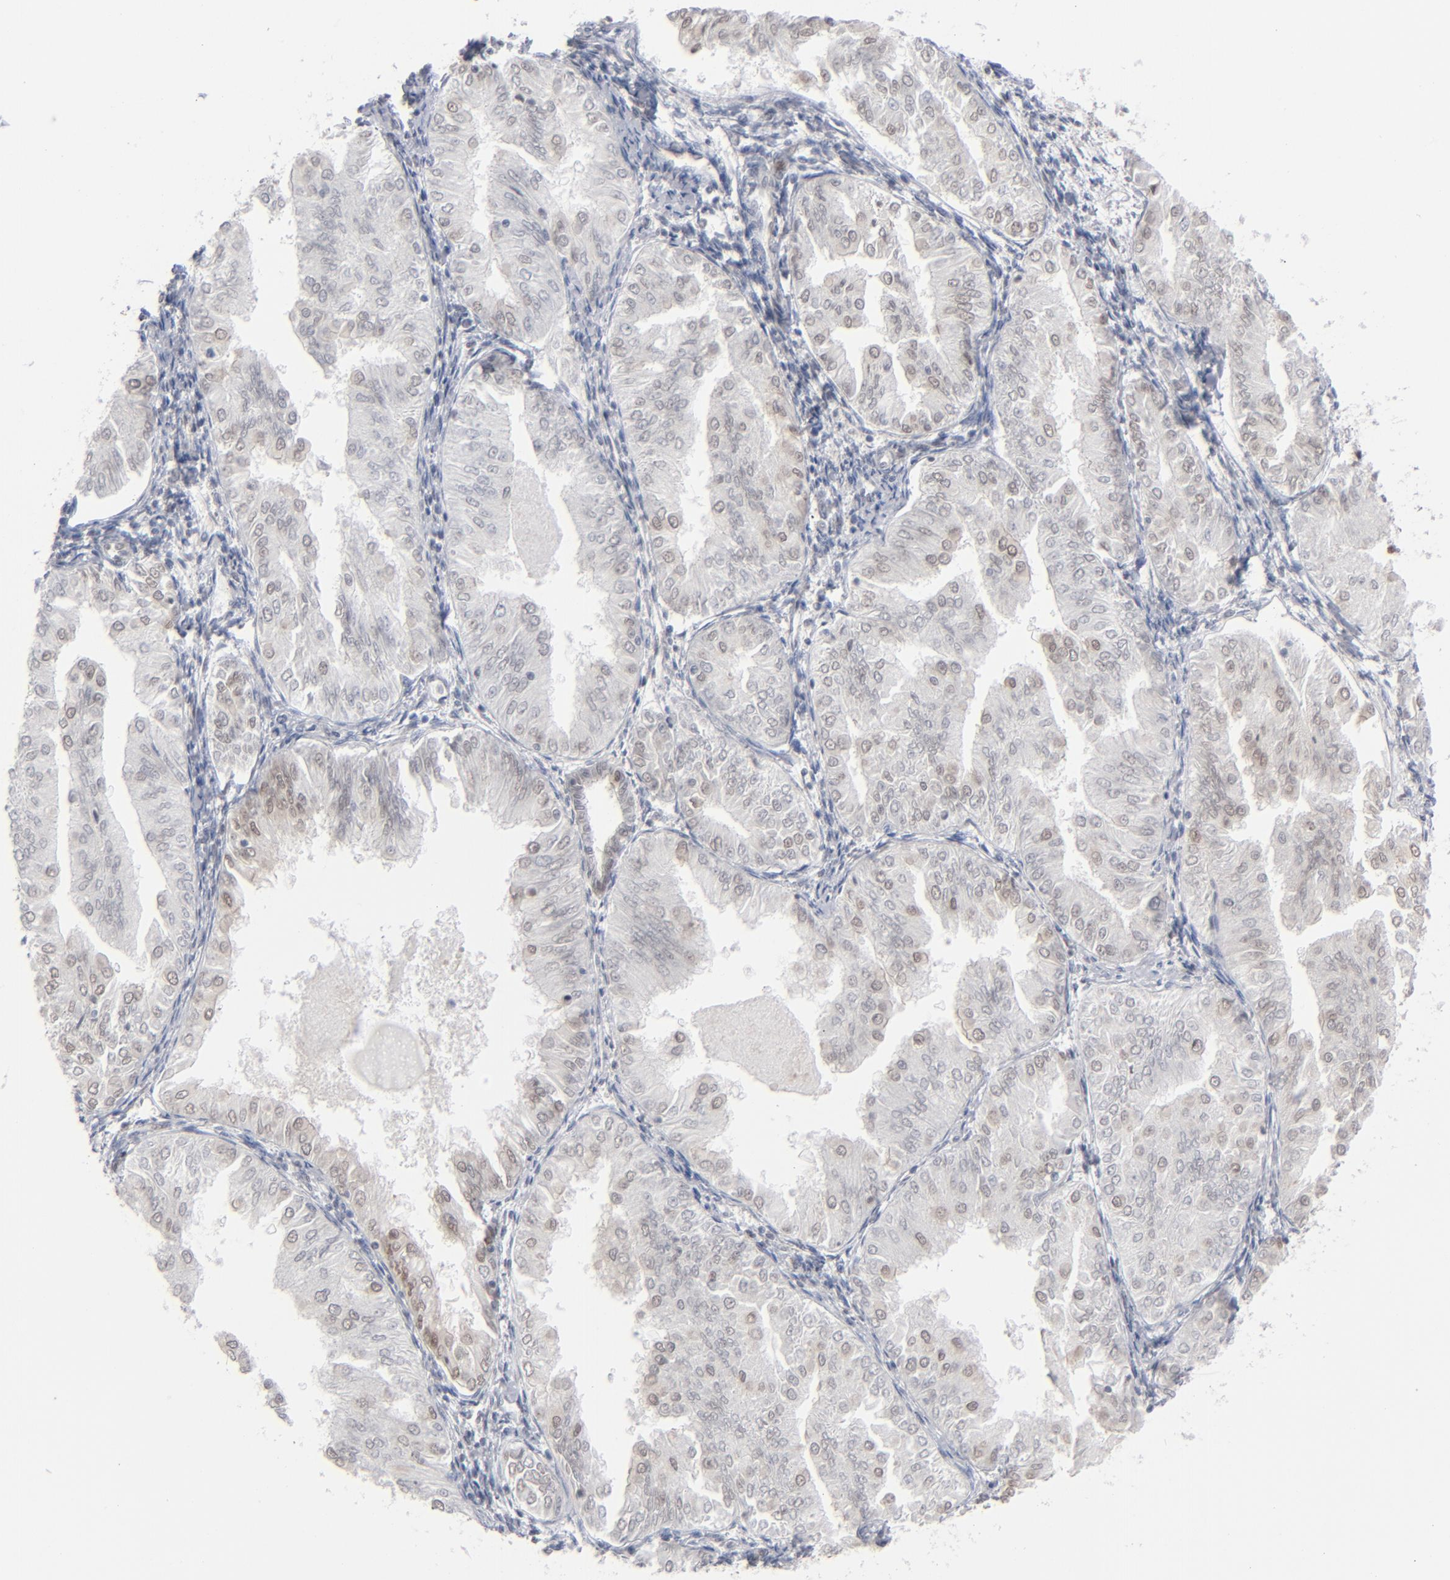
{"staining": {"intensity": "weak", "quantity": "<25%", "location": "nuclear"}, "tissue": "endometrial cancer", "cell_type": "Tumor cells", "image_type": "cancer", "snomed": [{"axis": "morphology", "description": "Adenocarcinoma, NOS"}, {"axis": "topography", "description": "Endometrium"}], "caption": "High power microscopy image of an immunohistochemistry photomicrograph of endometrial cancer, revealing no significant positivity in tumor cells.", "gene": "IRF9", "patient": {"sex": "female", "age": 53}}